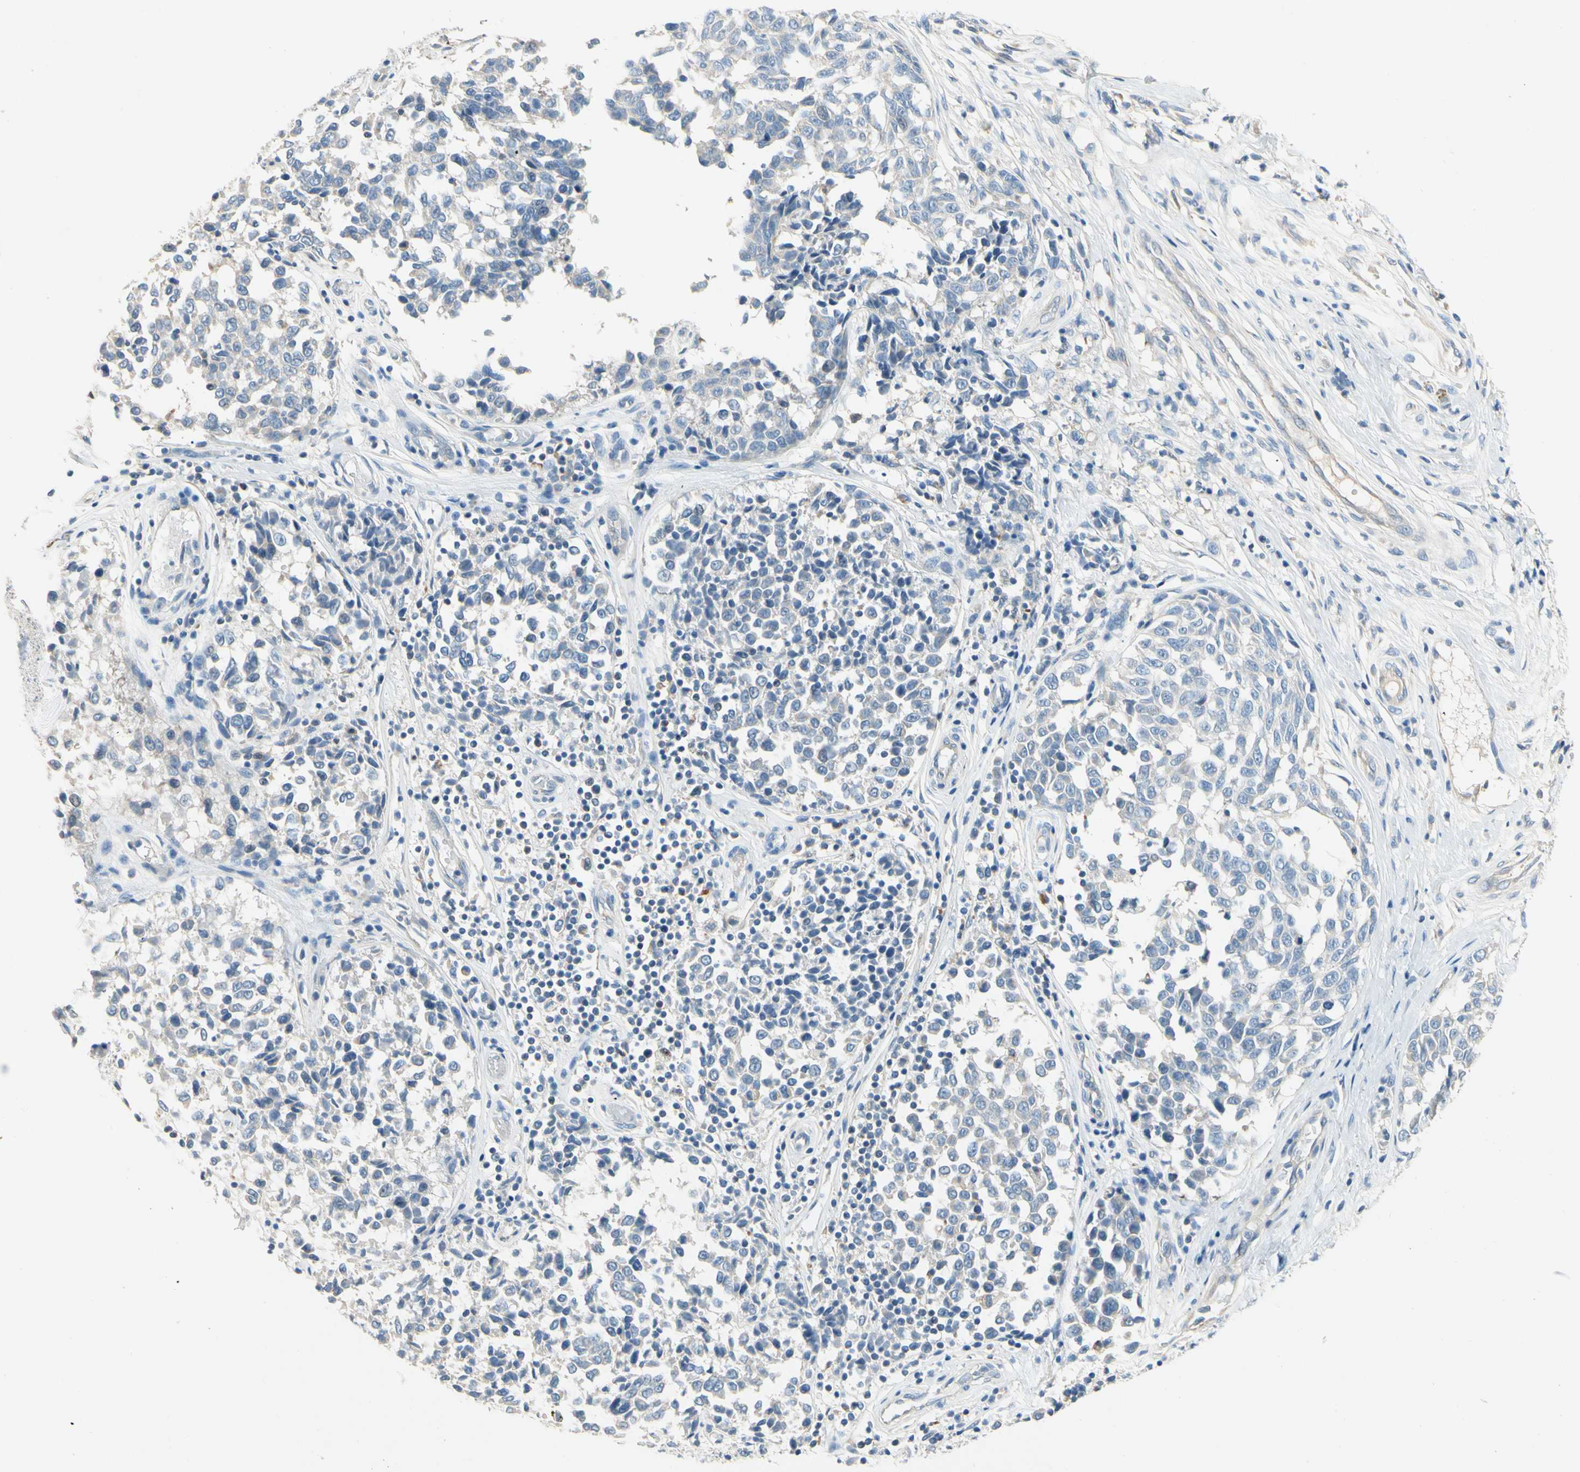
{"staining": {"intensity": "negative", "quantity": "none", "location": "none"}, "tissue": "melanoma", "cell_type": "Tumor cells", "image_type": "cancer", "snomed": [{"axis": "morphology", "description": "Malignant melanoma, NOS"}, {"axis": "topography", "description": "Skin"}], "caption": "This is an immunohistochemistry (IHC) image of melanoma. There is no positivity in tumor cells.", "gene": "CCM2L", "patient": {"sex": "female", "age": 64}}